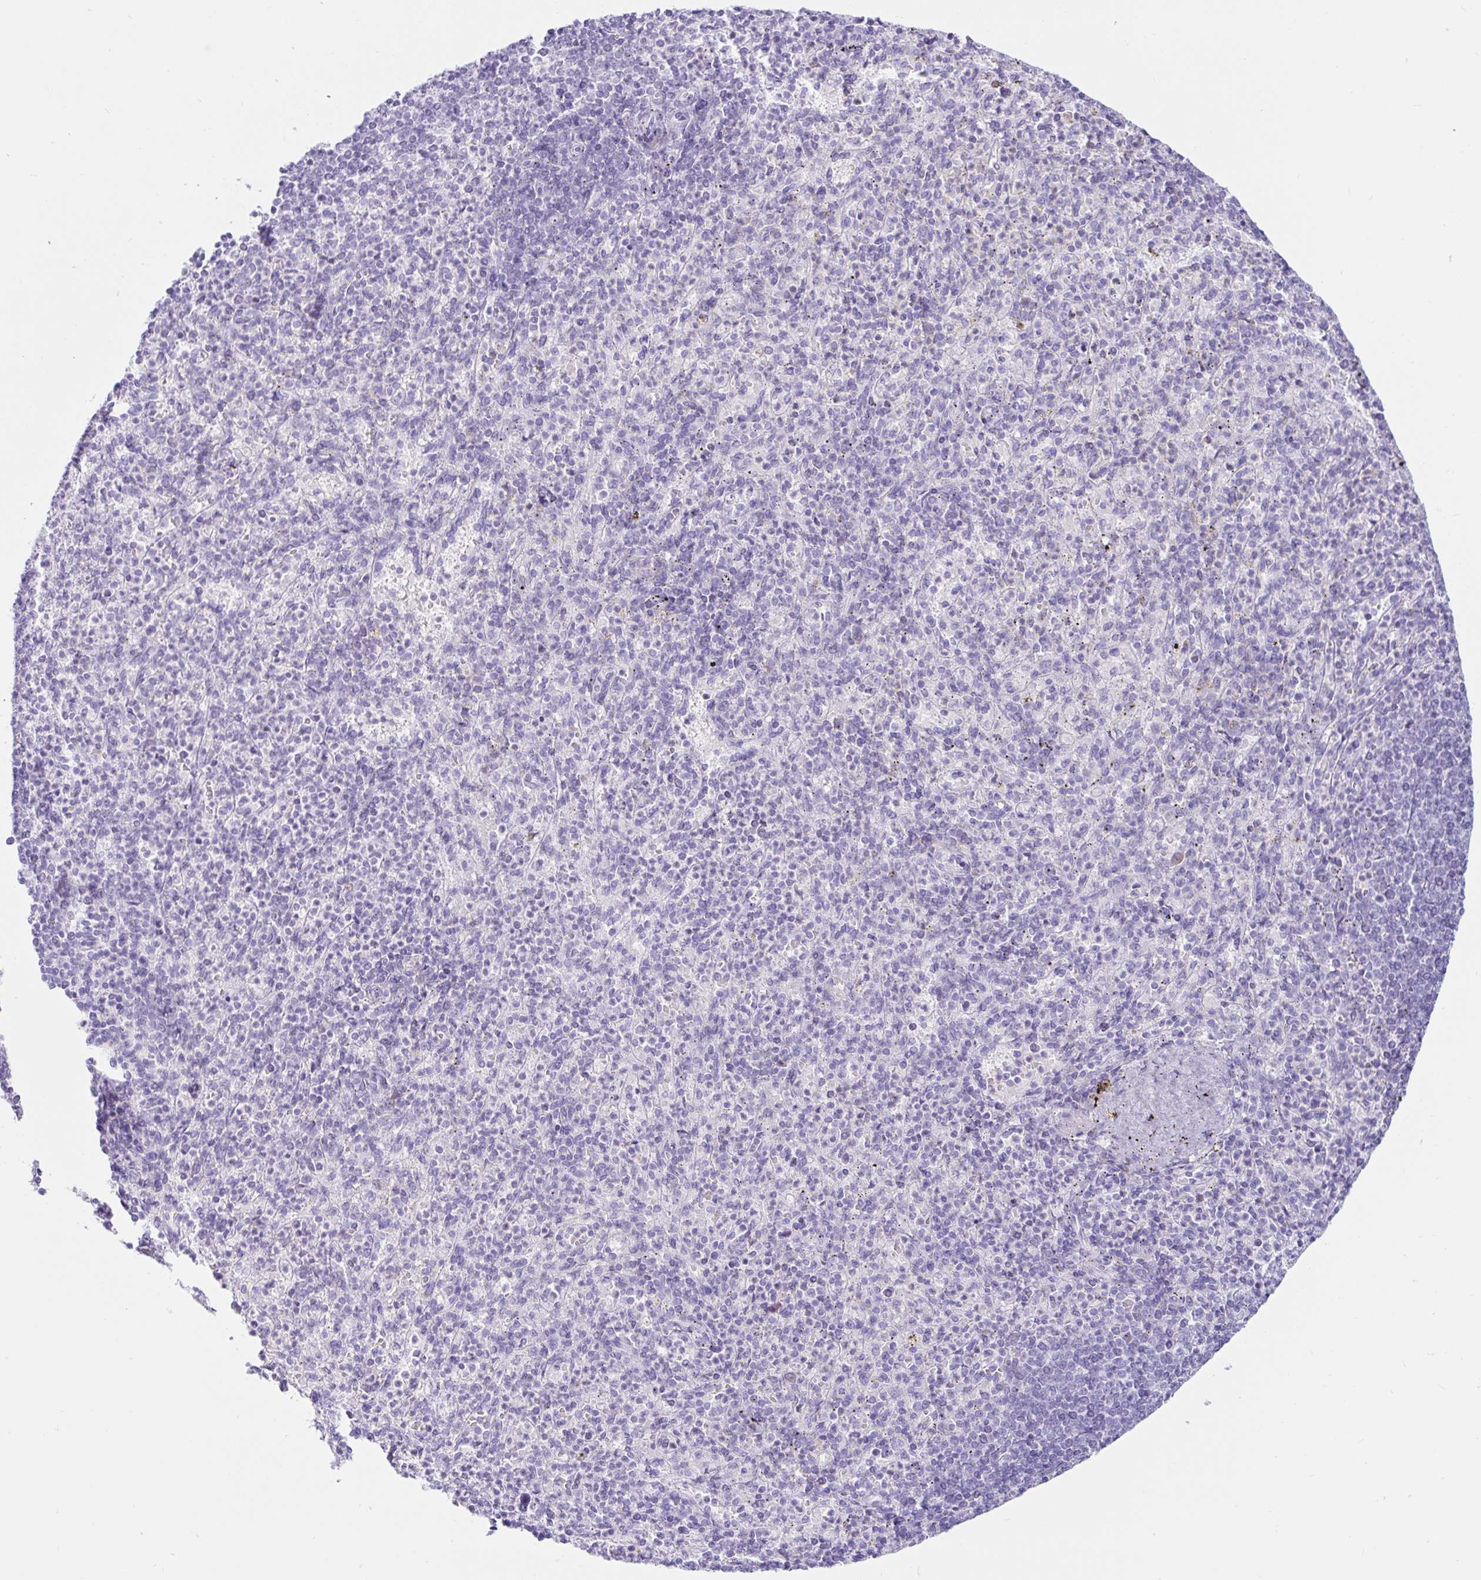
{"staining": {"intensity": "negative", "quantity": "none", "location": "none"}, "tissue": "spleen", "cell_type": "Cells in red pulp", "image_type": "normal", "snomed": [{"axis": "morphology", "description": "Normal tissue, NOS"}, {"axis": "topography", "description": "Spleen"}], "caption": "An immunohistochemistry (IHC) histopathology image of benign spleen is shown. There is no staining in cells in red pulp of spleen.", "gene": "BEST1", "patient": {"sex": "female", "age": 74}}